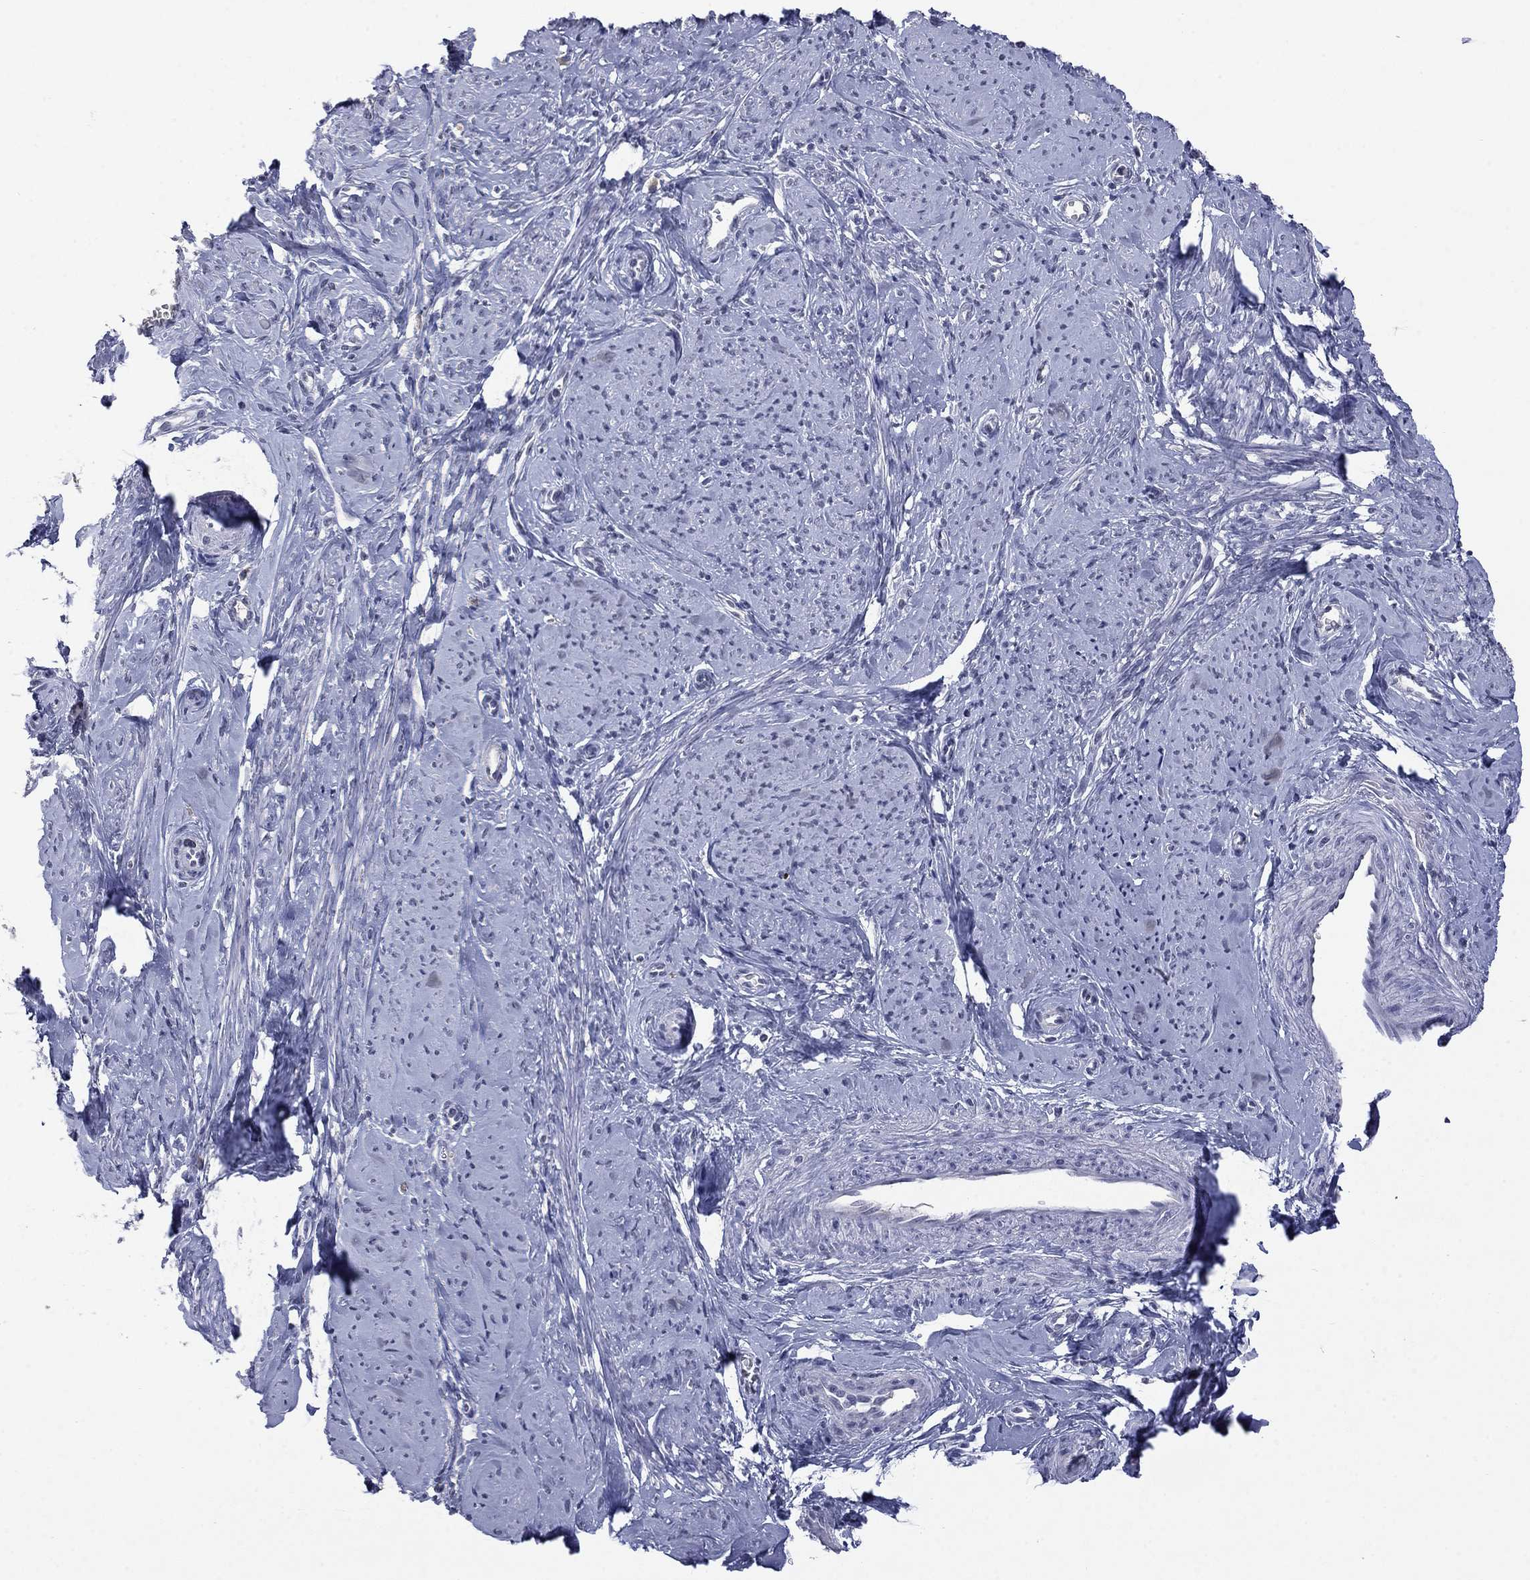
{"staining": {"intensity": "negative", "quantity": "none", "location": "none"}, "tissue": "smooth muscle", "cell_type": "Smooth muscle cells", "image_type": "normal", "snomed": [{"axis": "morphology", "description": "Normal tissue, NOS"}, {"axis": "topography", "description": "Smooth muscle"}], "caption": "Benign smooth muscle was stained to show a protein in brown. There is no significant expression in smooth muscle cells. (Stains: DAB immunohistochemistry with hematoxylin counter stain, Microscopy: brightfield microscopy at high magnification).", "gene": "SLC51A", "patient": {"sex": "female", "age": 48}}